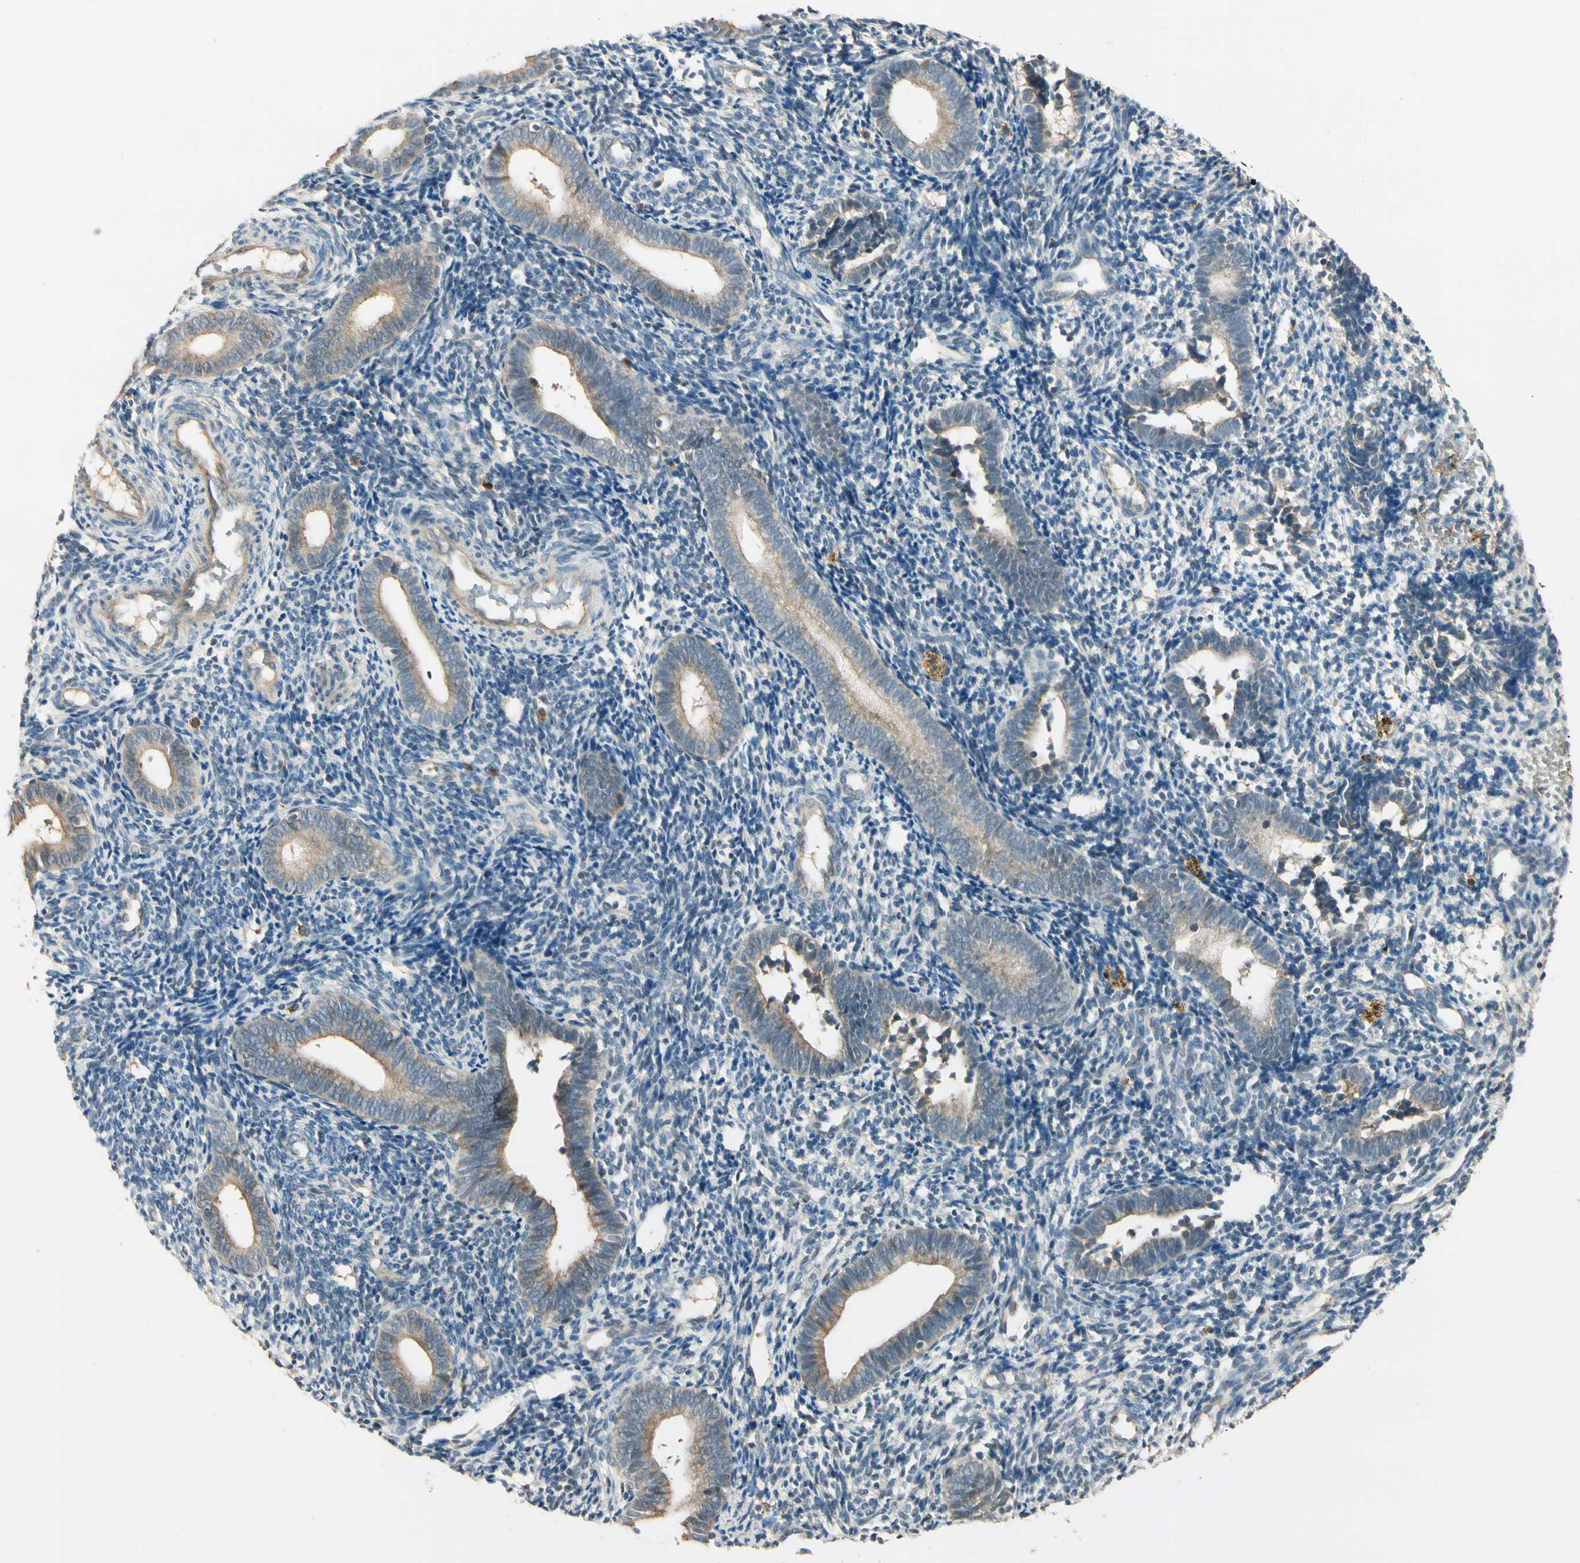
{"staining": {"intensity": "weak", "quantity": "<25%", "location": "cytoplasmic/membranous"}, "tissue": "endometrium", "cell_type": "Cells in endometrial stroma", "image_type": "normal", "snomed": [{"axis": "morphology", "description": "Normal tissue, NOS"}, {"axis": "topography", "description": "Uterus"}, {"axis": "topography", "description": "Endometrium"}], "caption": "Cells in endometrial stroma show no significant protein staining in benign endometrium.", "gene": "PLXNA1", "patient": {"sex": "female", "age": 33}}